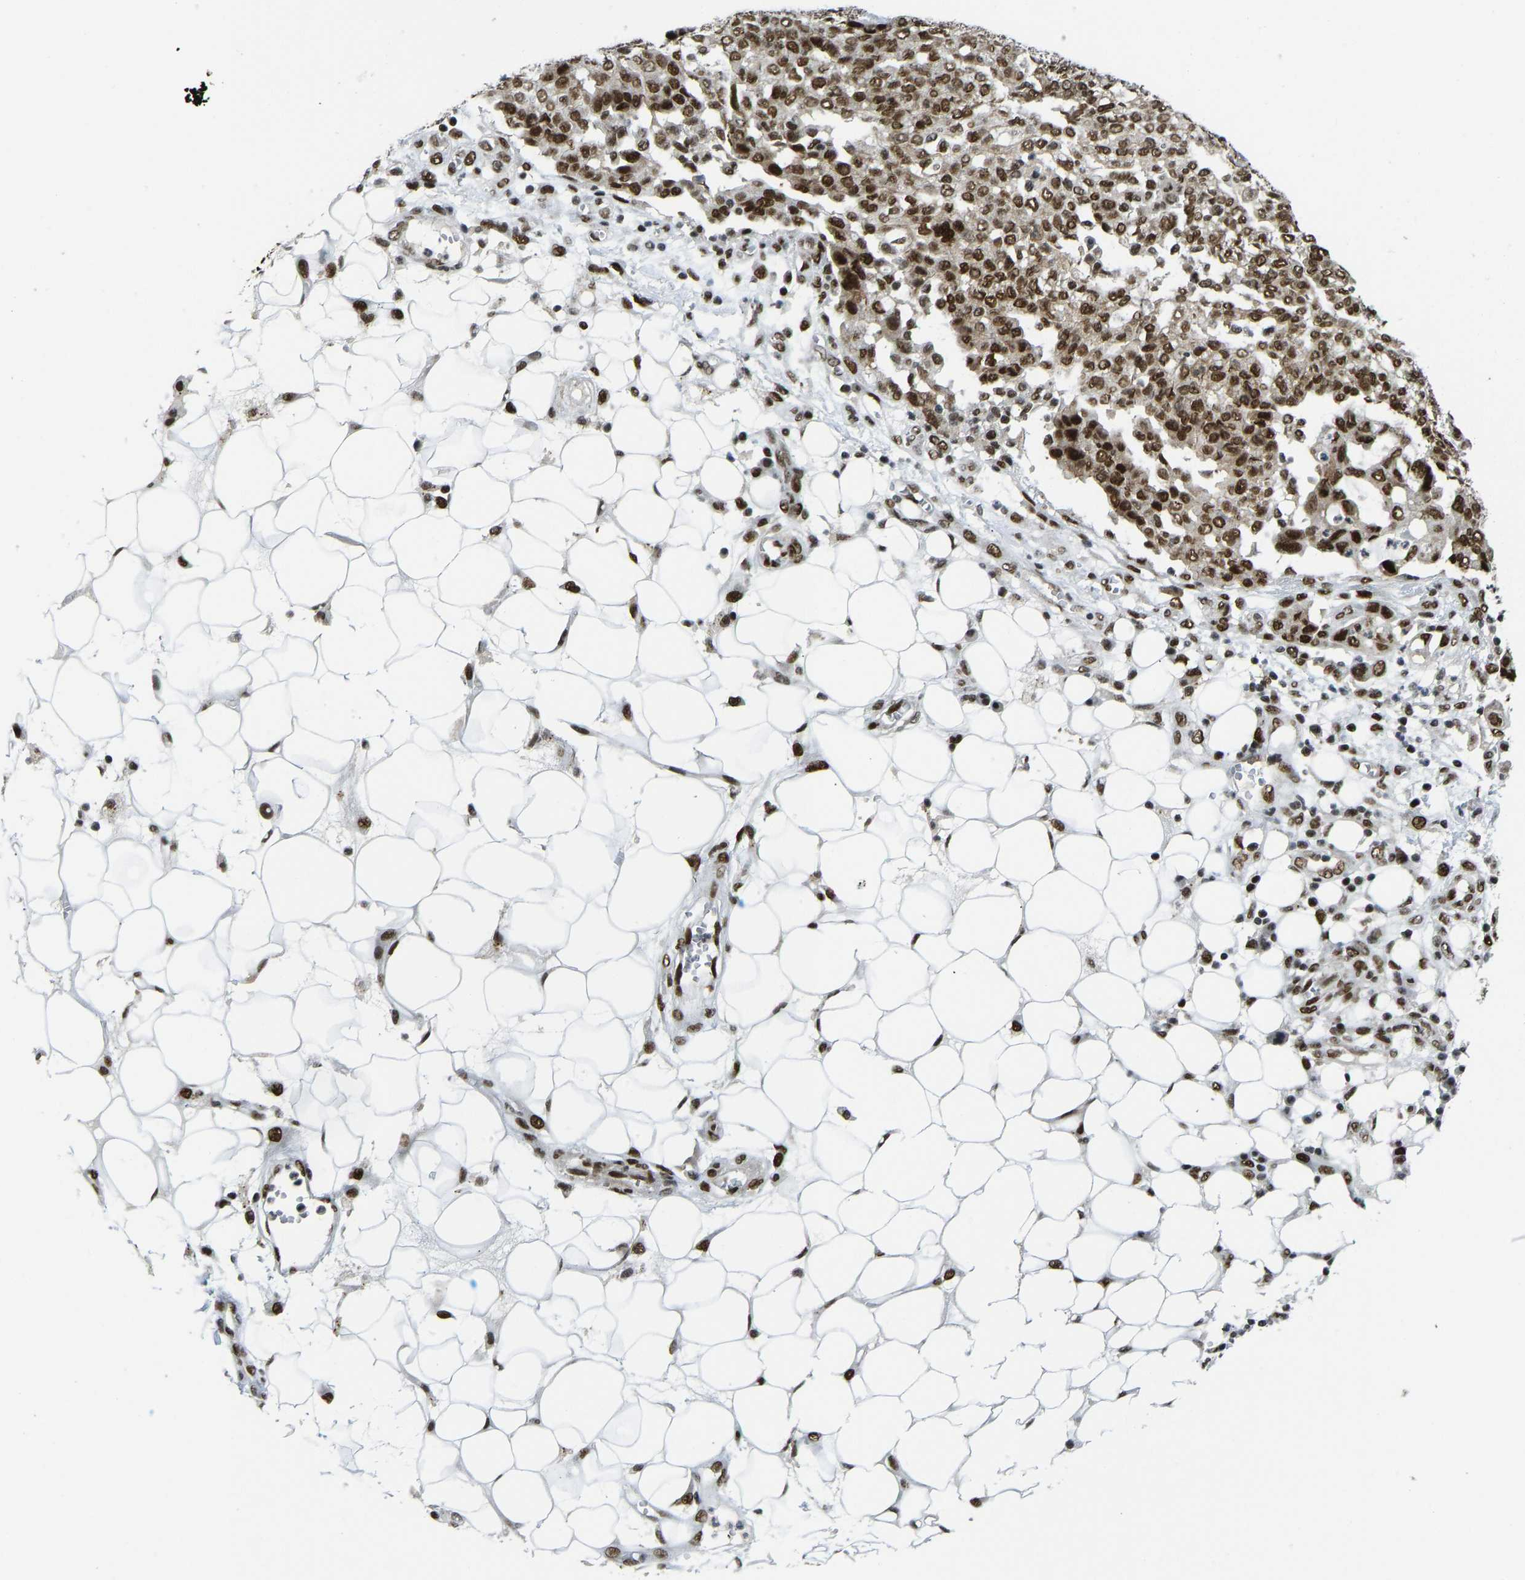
{"staining": {"intensity": "strong", "quantity": ">75%", "location": "nuclear"}, "tissue": "ovarian cancer", "cell_type": "Tumor cells", "image_type": "cancer", "snomed": [{"axis": "morphology", "description": "Cystadenocarcinoma, serous, NOS"}, {"axis": "topography", "description": "Soft tissue"}, {"axis": "topography", "description": "Ovary"}], "caption": "A brown stain highlights strong nuclear expression of a protein in ovarian cancer tumor cells.", "gene": "FOXK1", "patient": {"sex": "female", "age": 57}}